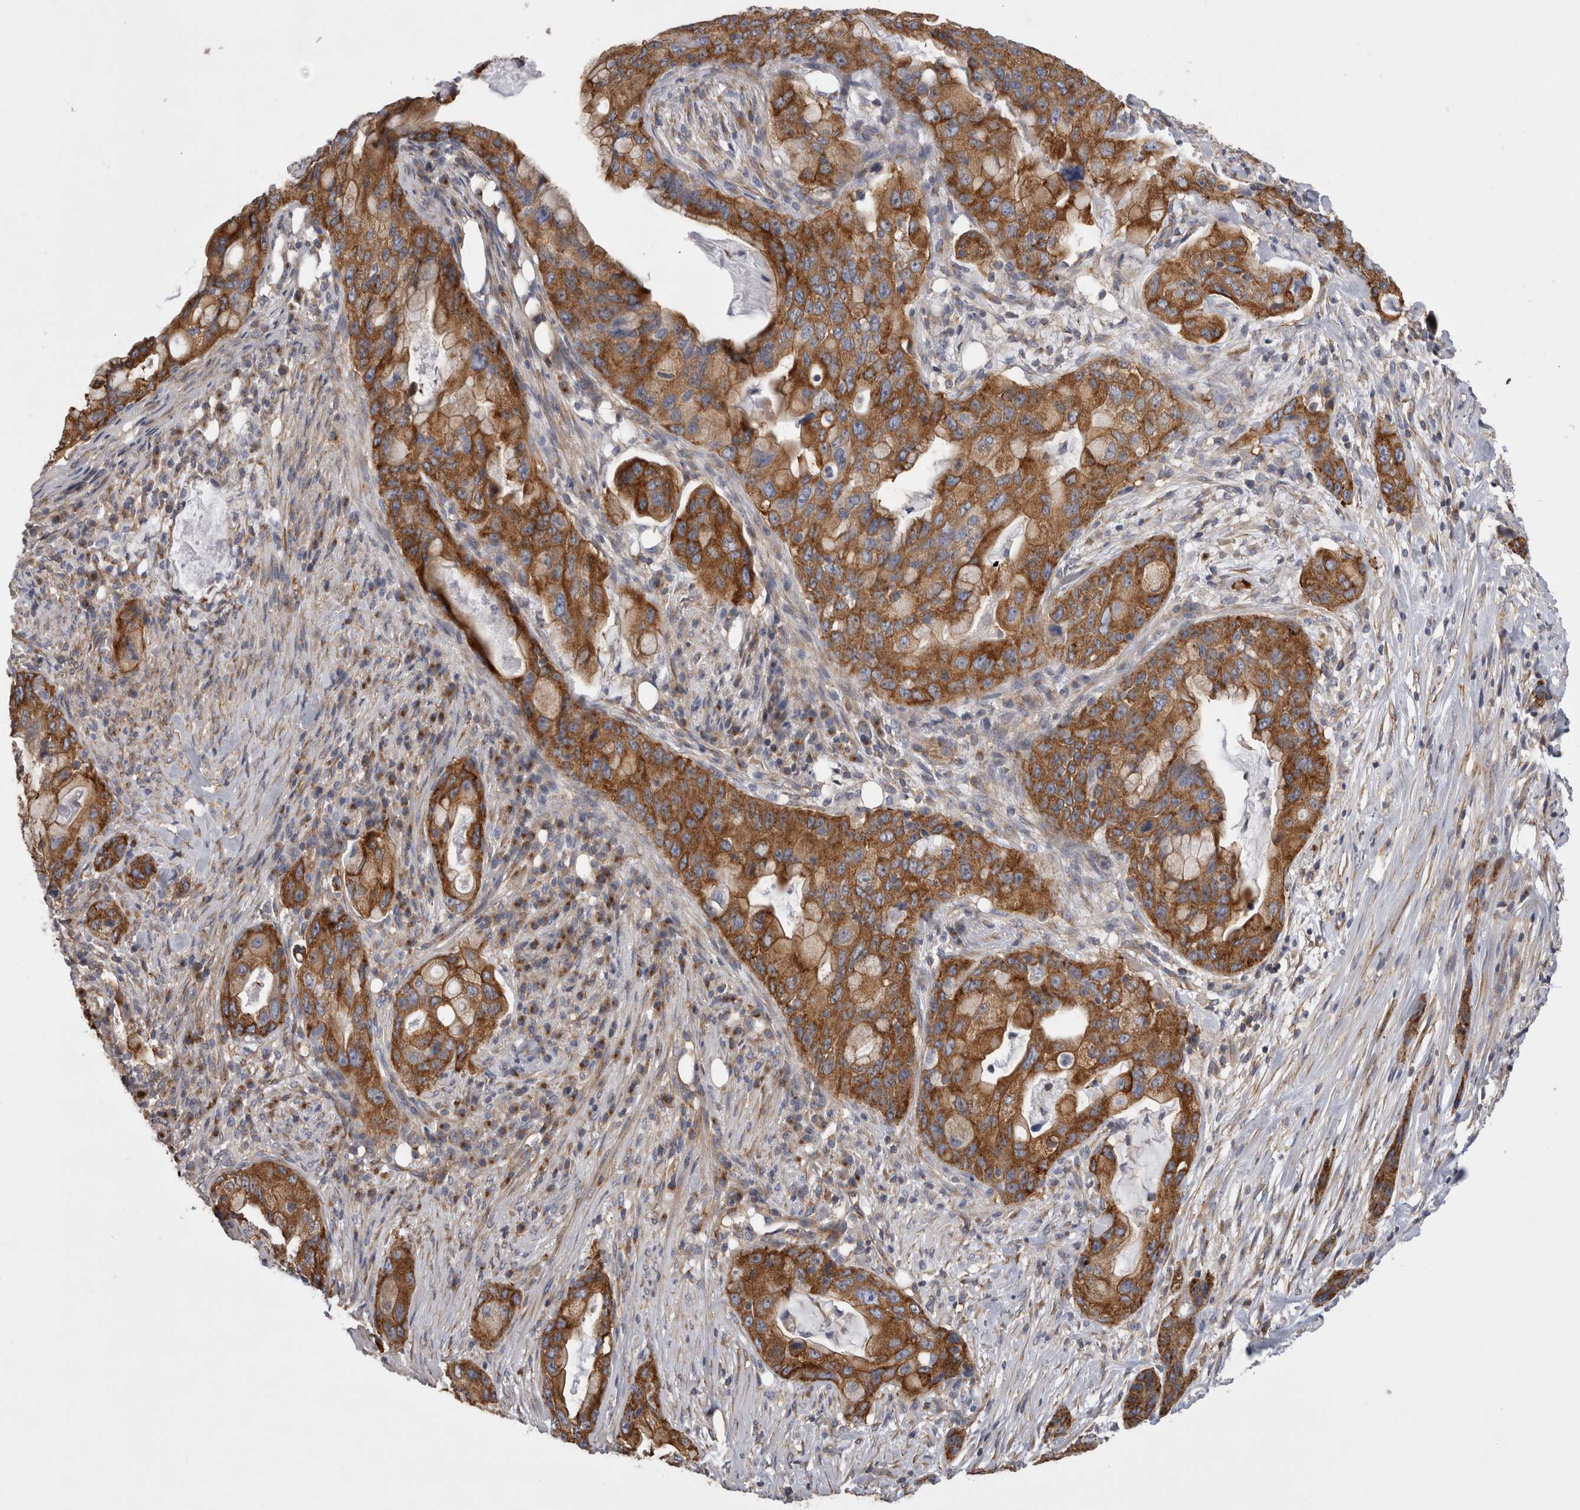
{"staining": {"intensity": "strong", "quantity": ">75%", "location": "cytoplasmic/membranous"}, "tissue": "pancreatic cancer", "cell_type": "Tumor cells", "image_type": "cancer", "snomed": [{"axis": "morphology", "description": "Adenocarcinoma, NOS"}, {"axis": "topography", "description": "Pancreas"}], "caption": "This photomicrograph reveals IHC staining of human pancreatic cancer, with high strong cytoplasmic/membranous expression in about >75% of tumor cells.", "gene": "ATXN3", "patient": {"sex": "male", "age": 53}}